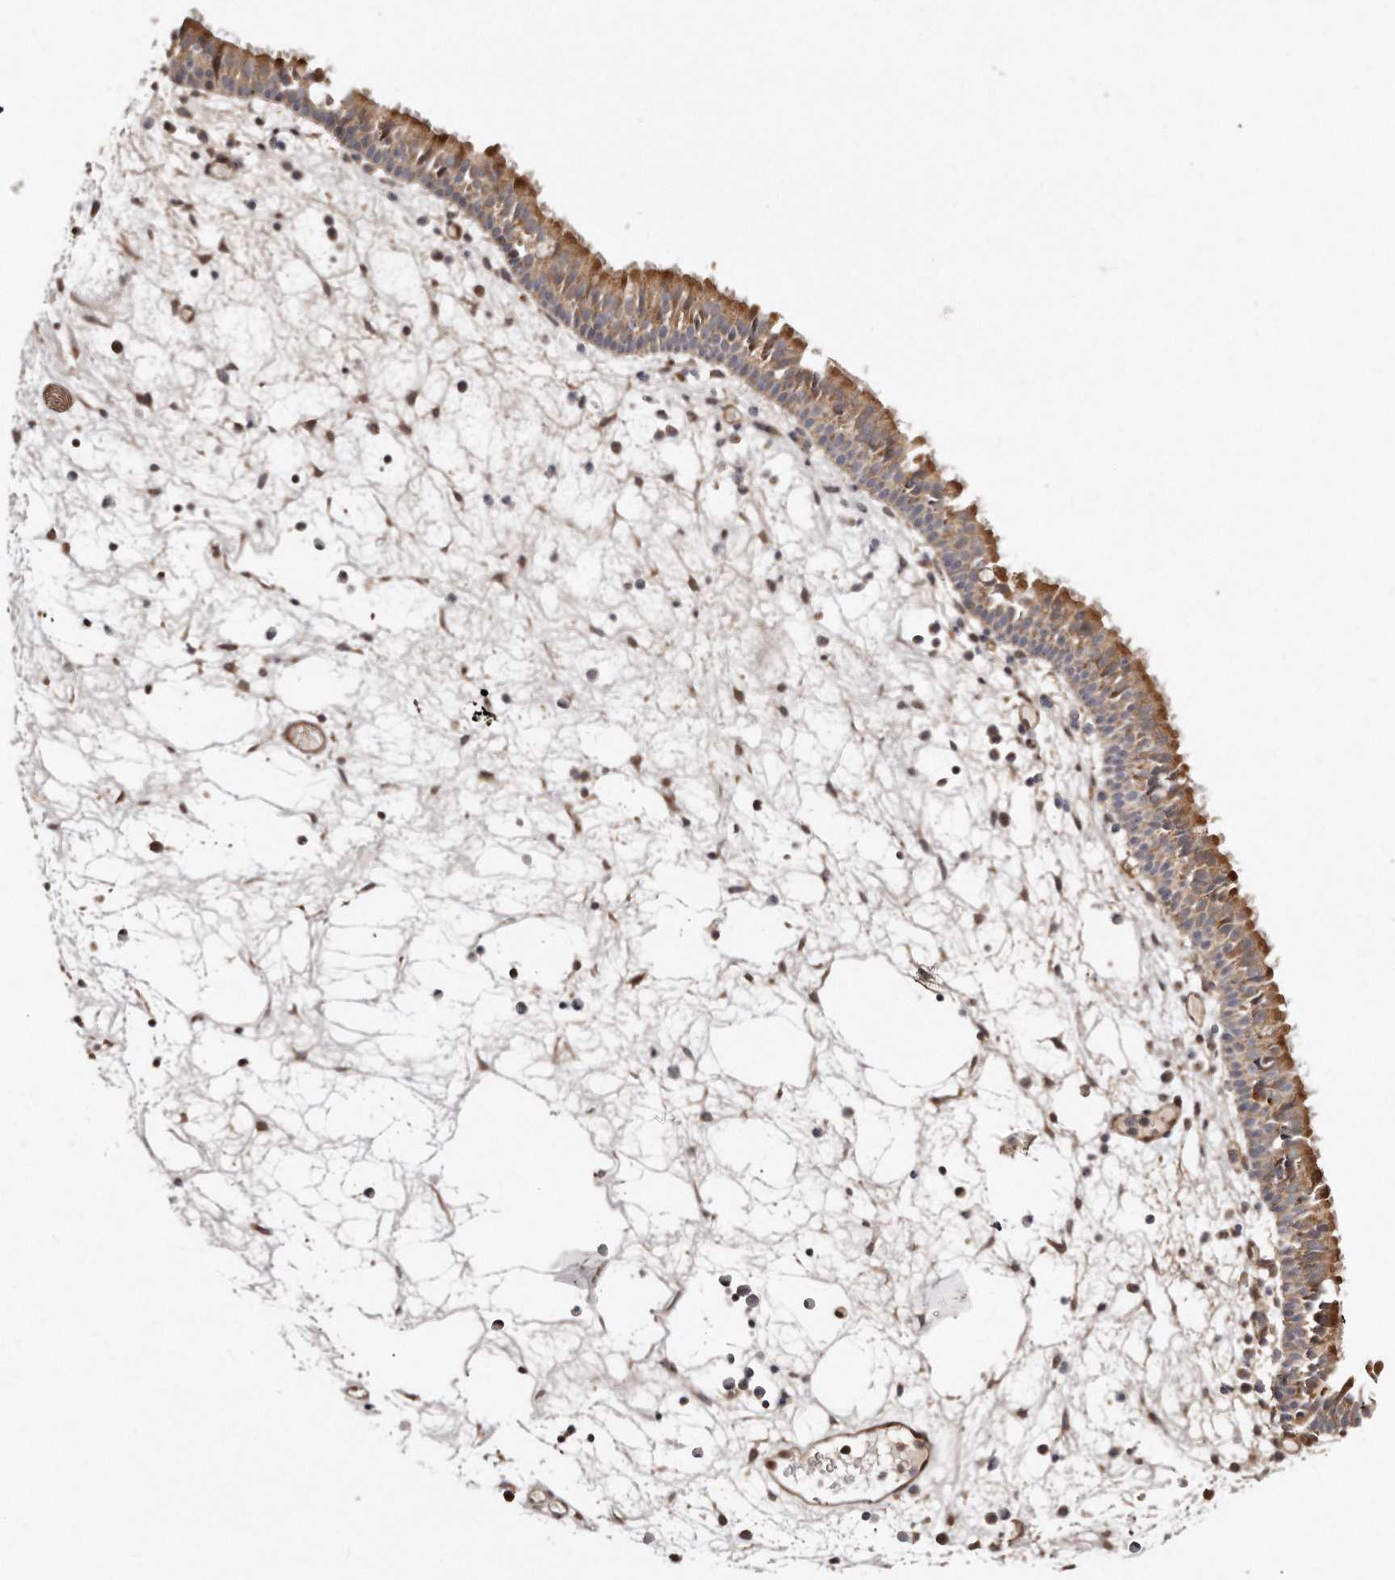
{"staining": {"intensity": "moderate", "quantity": ">75%", "location": "cytoplasmic/membranous"}, "tissue": "nasopharynx", "cell_type": "Respiratory epithelial cells", "image_type": "normal", "snomed": [{"axis": "morphology", "description": "Normal tissue, NOS"}, {"axis": "morphology", "description": "Inflammation, NOS"}, {"axis": "morphology", "description": "Malignant melanoma, Metastatic site"}, {"axis": "topography", "description": "Nasopharynx"}], "caption": "Immunohistochemical staining of normal nasopharynx demonstrates medium levels of moderate cytoplasmic/membranous staining in approximately >75% of respiratory epithelial cells.", "gene": "GBP4", "patient": {"sex": "male", "age": 70}}